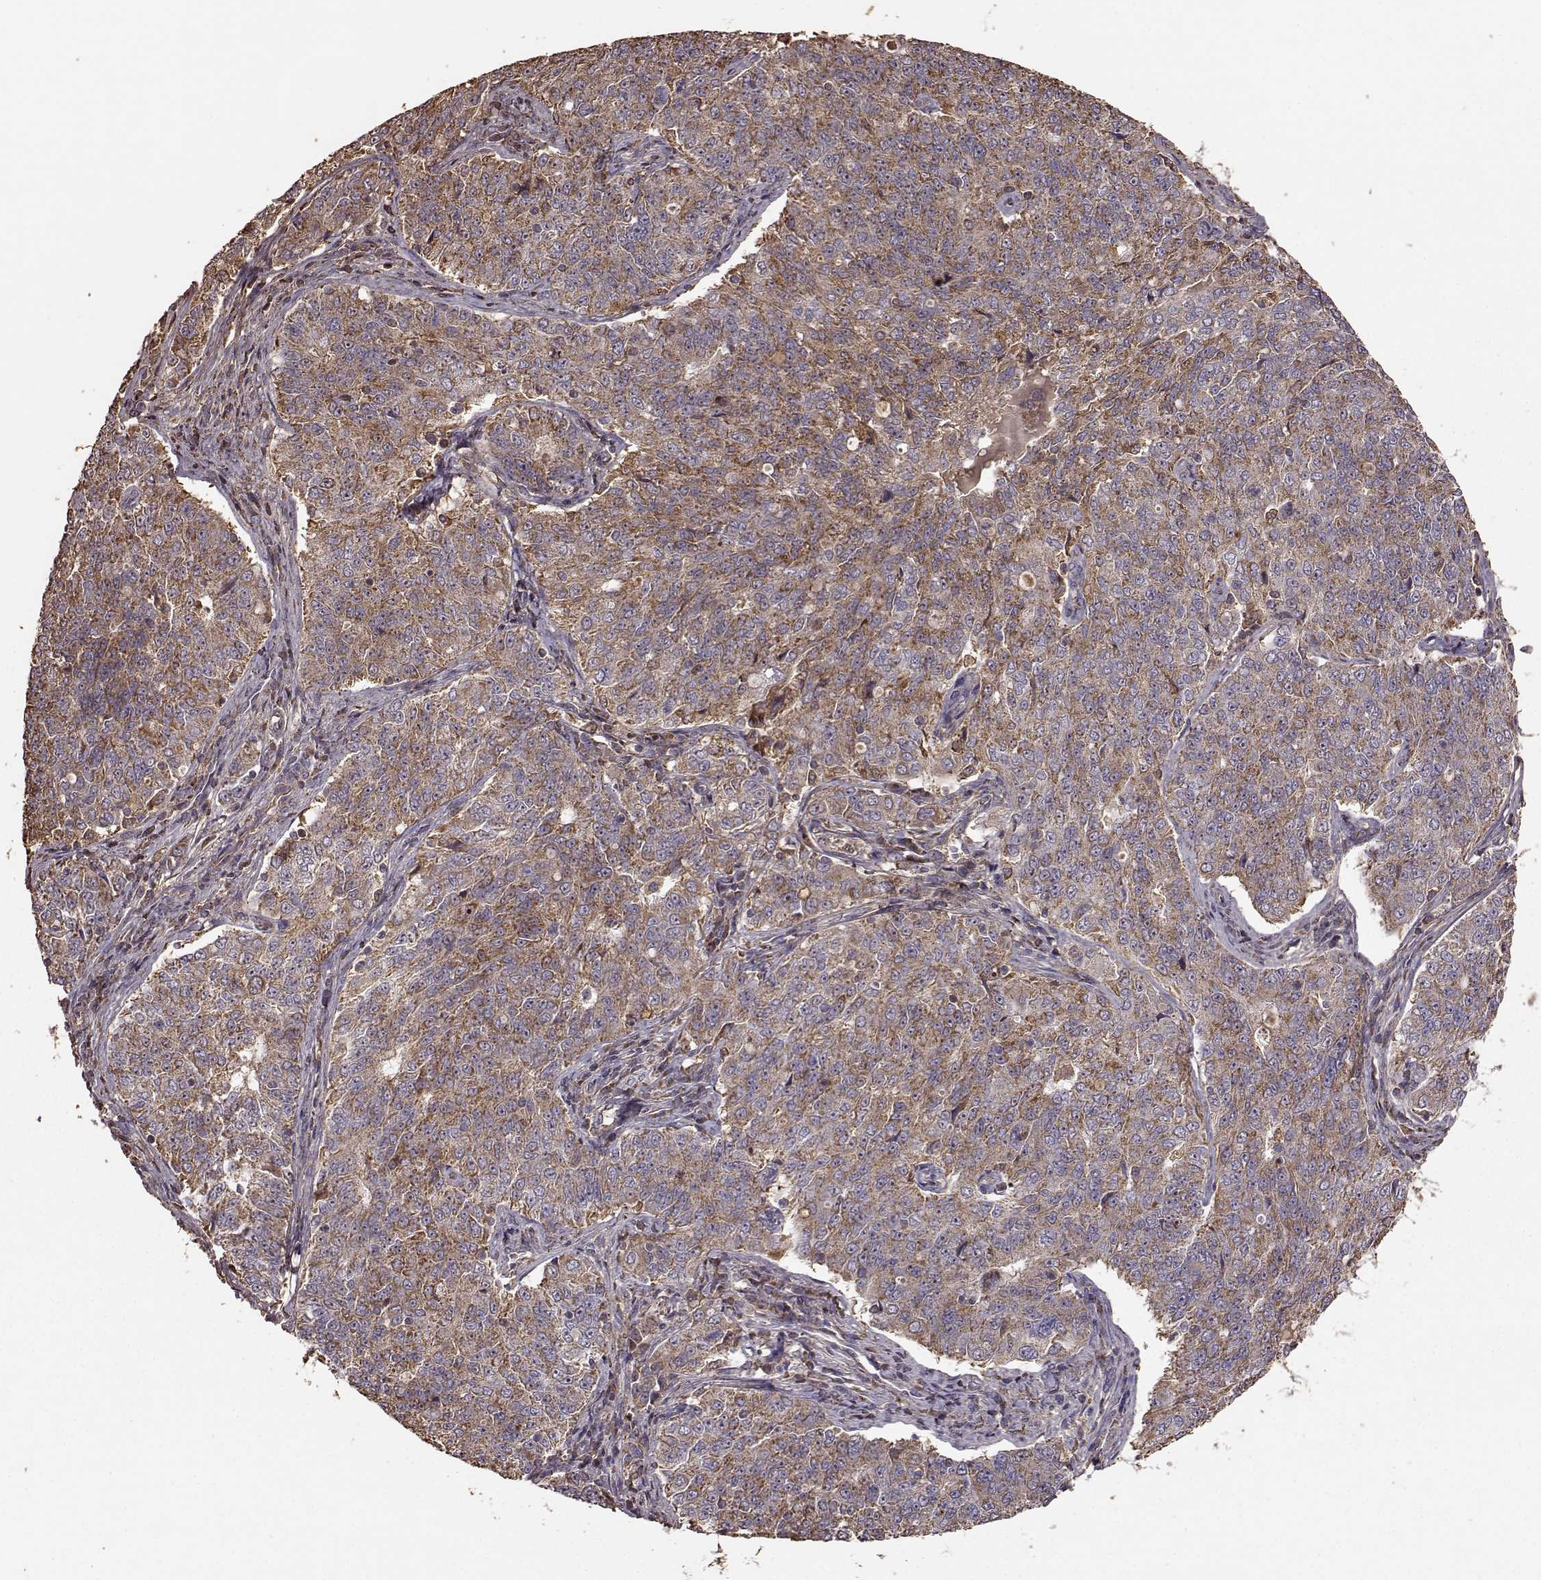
{"staining": {"intensity": "moderate", "quantity": ">75%", "location": "cytoplasmic/membranous"}, "tissue": "endometrial cancer", "cell_type": "Tumor cells", "image_type": "cancer", "snomed": [{"axis": "morphology", "description": "Adenocarcinoma, NOS"}, {"axis": "topography", "description": "Endometrium"}], "caption": "DAB (3,3'-diaminobenzidine) immunohistochemical staining of endometrial cancer demonstrates moderate cytoplasmic/membranous protein staining in about >75% of tumor cells.", "gene": "PTGES2", "patient": {"sex": "female", "age": 43}}